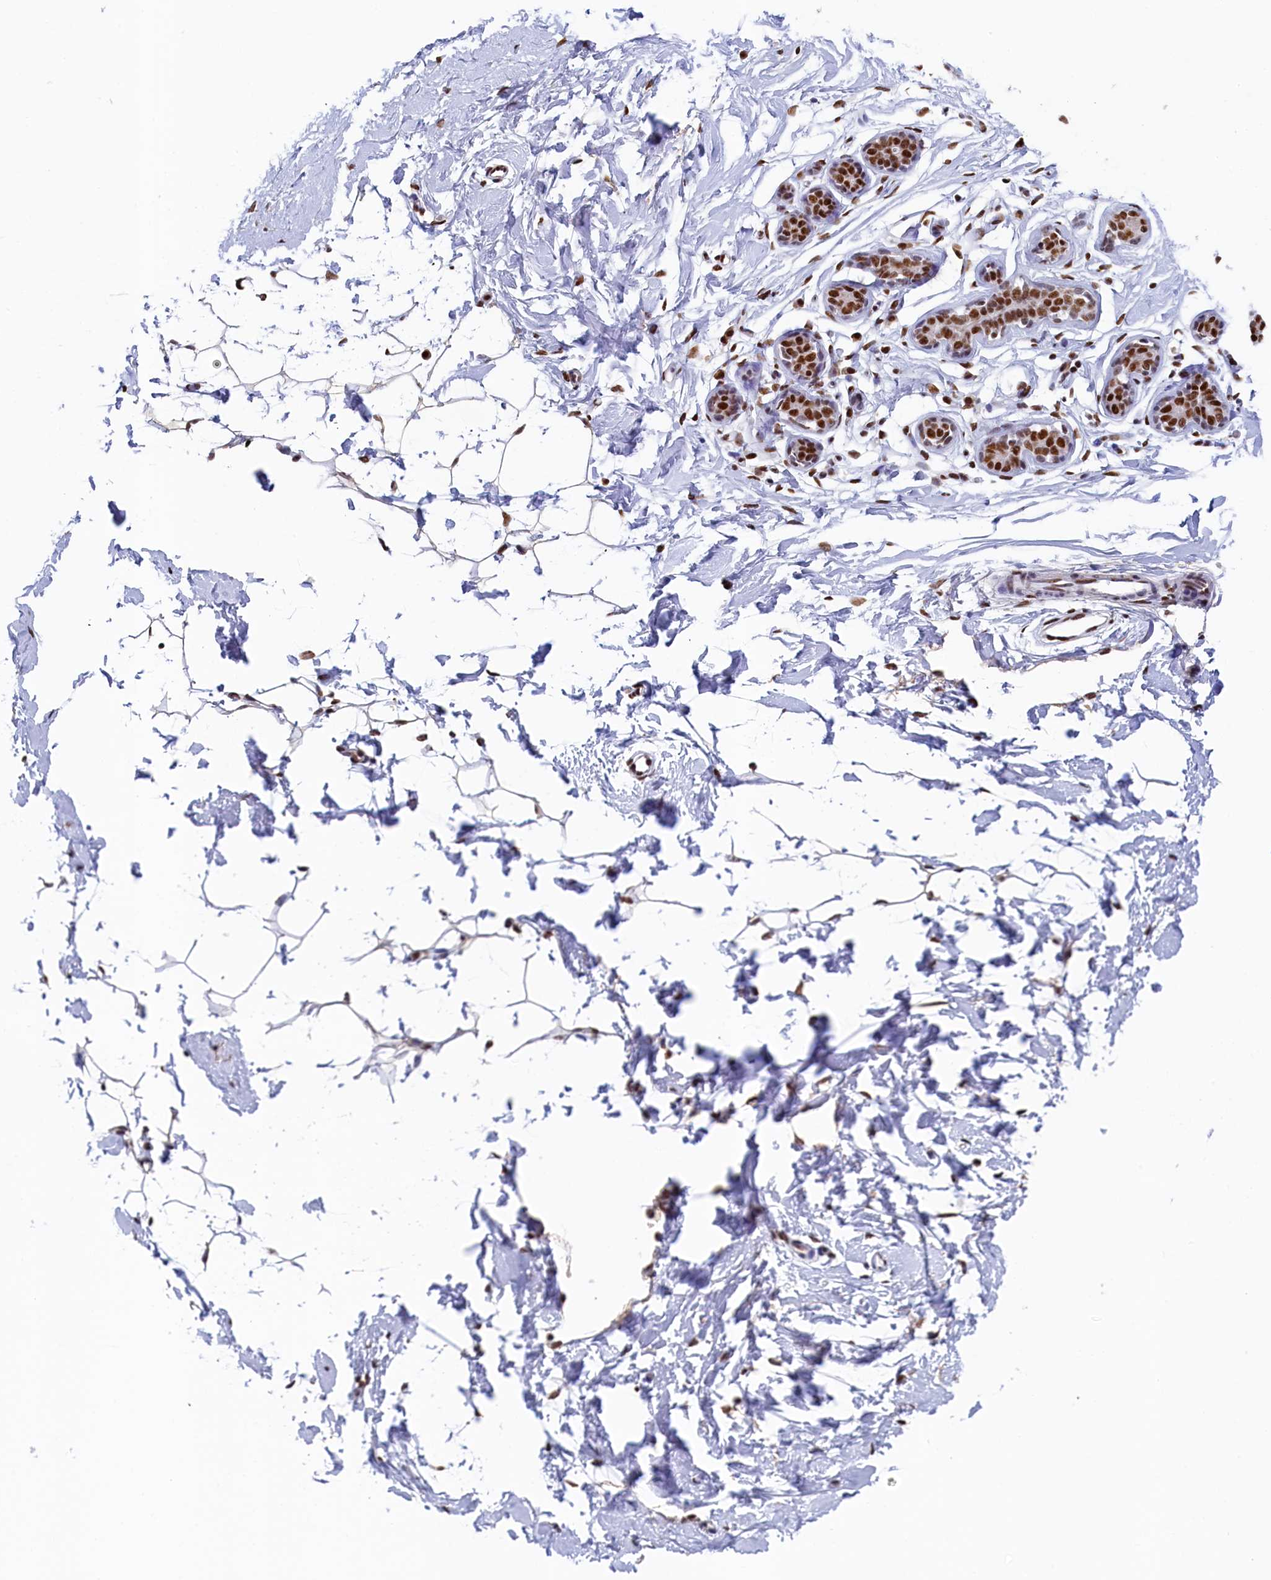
{"staining": {"intensity": "strong", "quantity": ">75%", "location": "nuclear"}, "tissue": "adipose tissue", "cell_type": "Adipocytes", "image_type": "normal", "snomed": [{"axis": "morphology", "description": "Normal tissue, NOS"}, {"axis": "topography", "description": "Breast"}], "caption": "Adipose tissue stained for a protein shows strong nuclear positivity in adipocytes. (Stains: DAB (3,3'-diaminobenzidine) in brown, nuclei in blue, Microscopy: brightfield microscopy at high magnification).", "gene": "MOSPD3", "patient": {"sex": "female", "age": 23}}